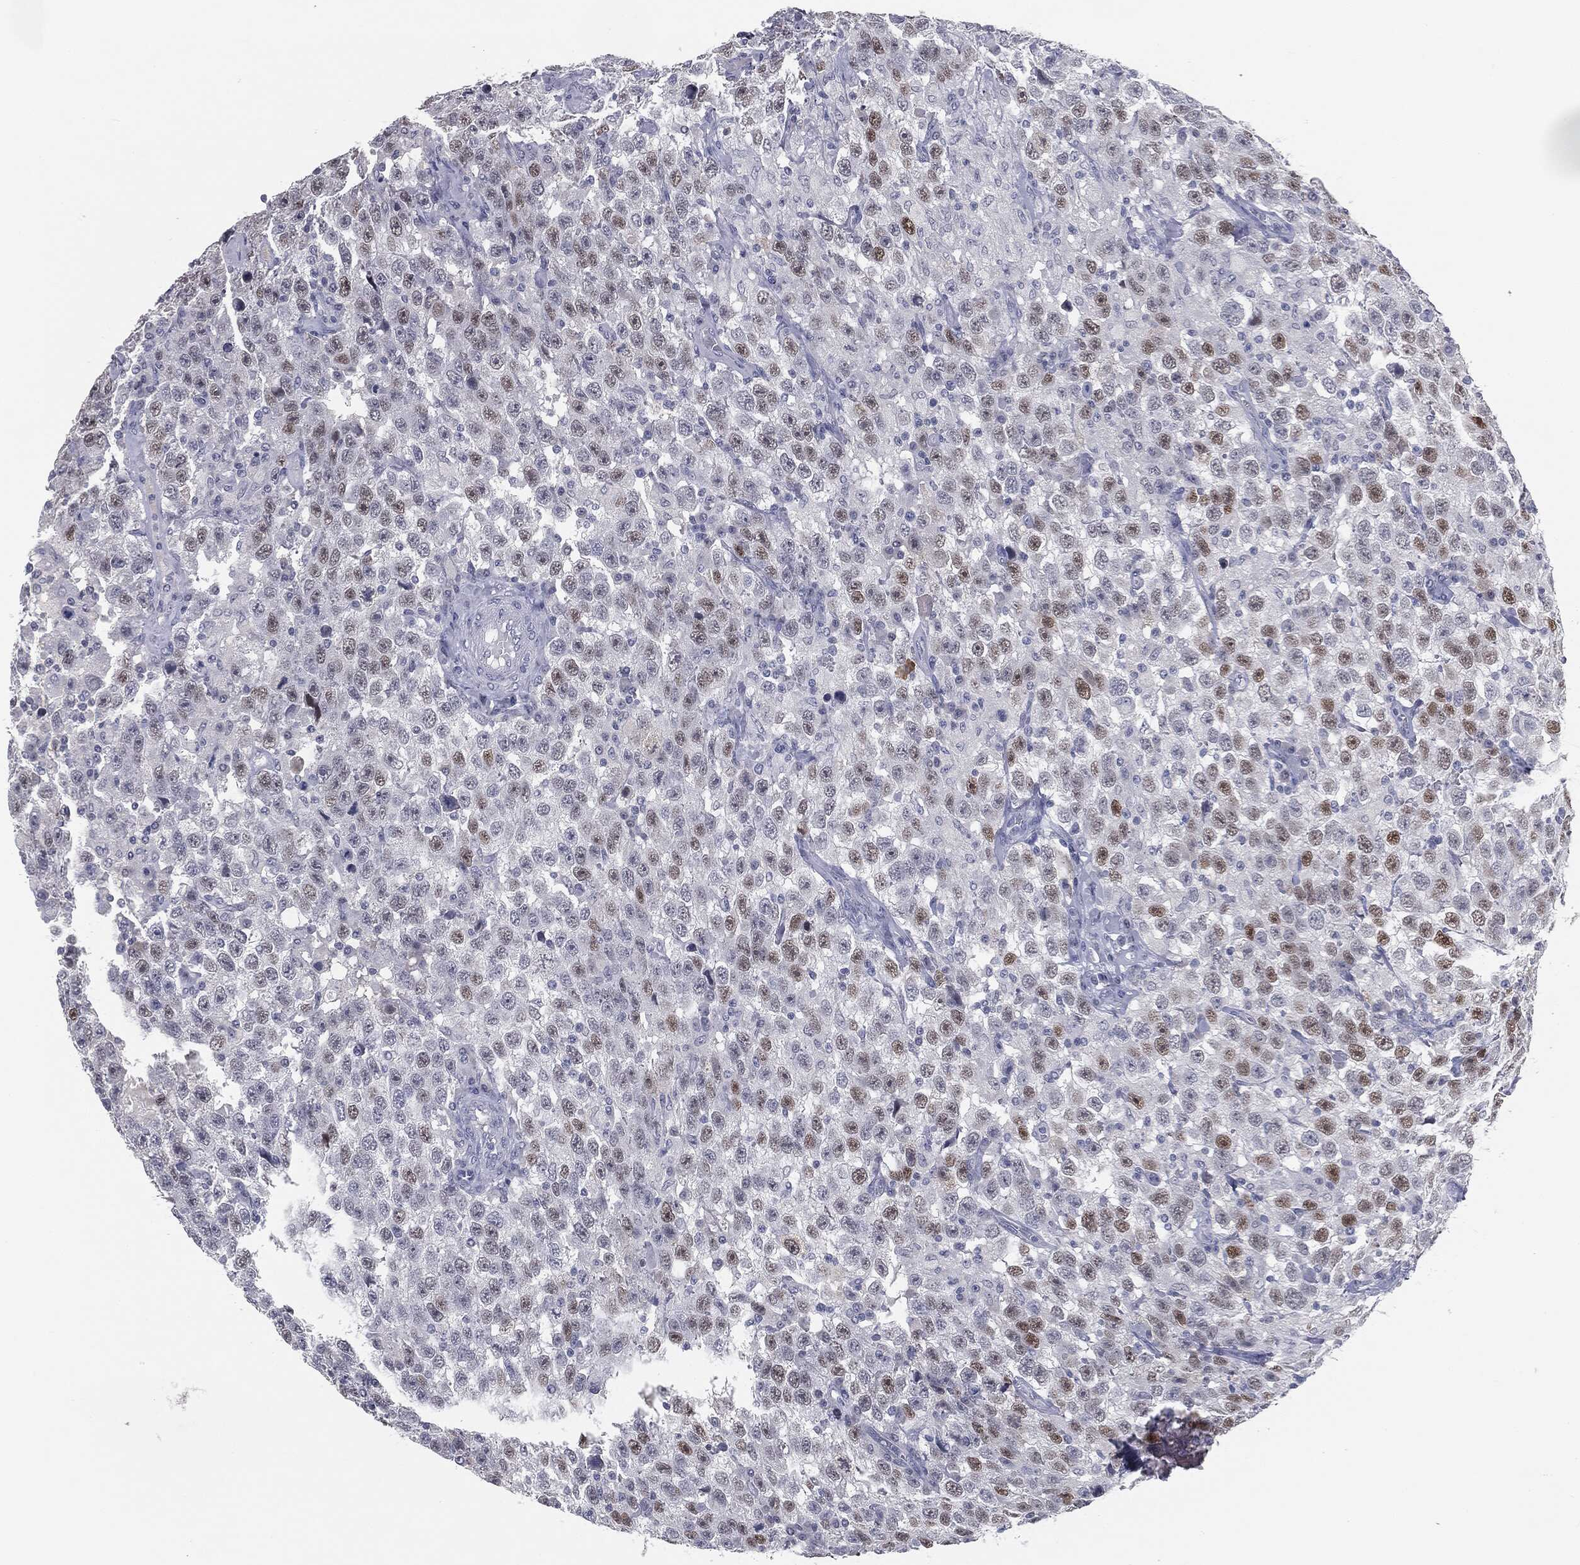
{"staining": {"intensity": "moderate", "quantity": "25%-75%", "location": "nuclear"}, "tissue": "testis cancer", "cell_type": "Tumor cells", "image_type": "cancer", "snomed": [{"axis": "morphology", "description": "Seminoma, NOS"}, {"axis": "topography", "description": "Testis"}], "caption": "Protein expression analysis of human testis cancer reveals moderate nuclear positivity in approximately 25%-75% of tumor cells. (Brightfield microscopy of DAB IHC at high magnification).", "gene": "PRAME", "patient": {"sex": "male", "age": 41}}